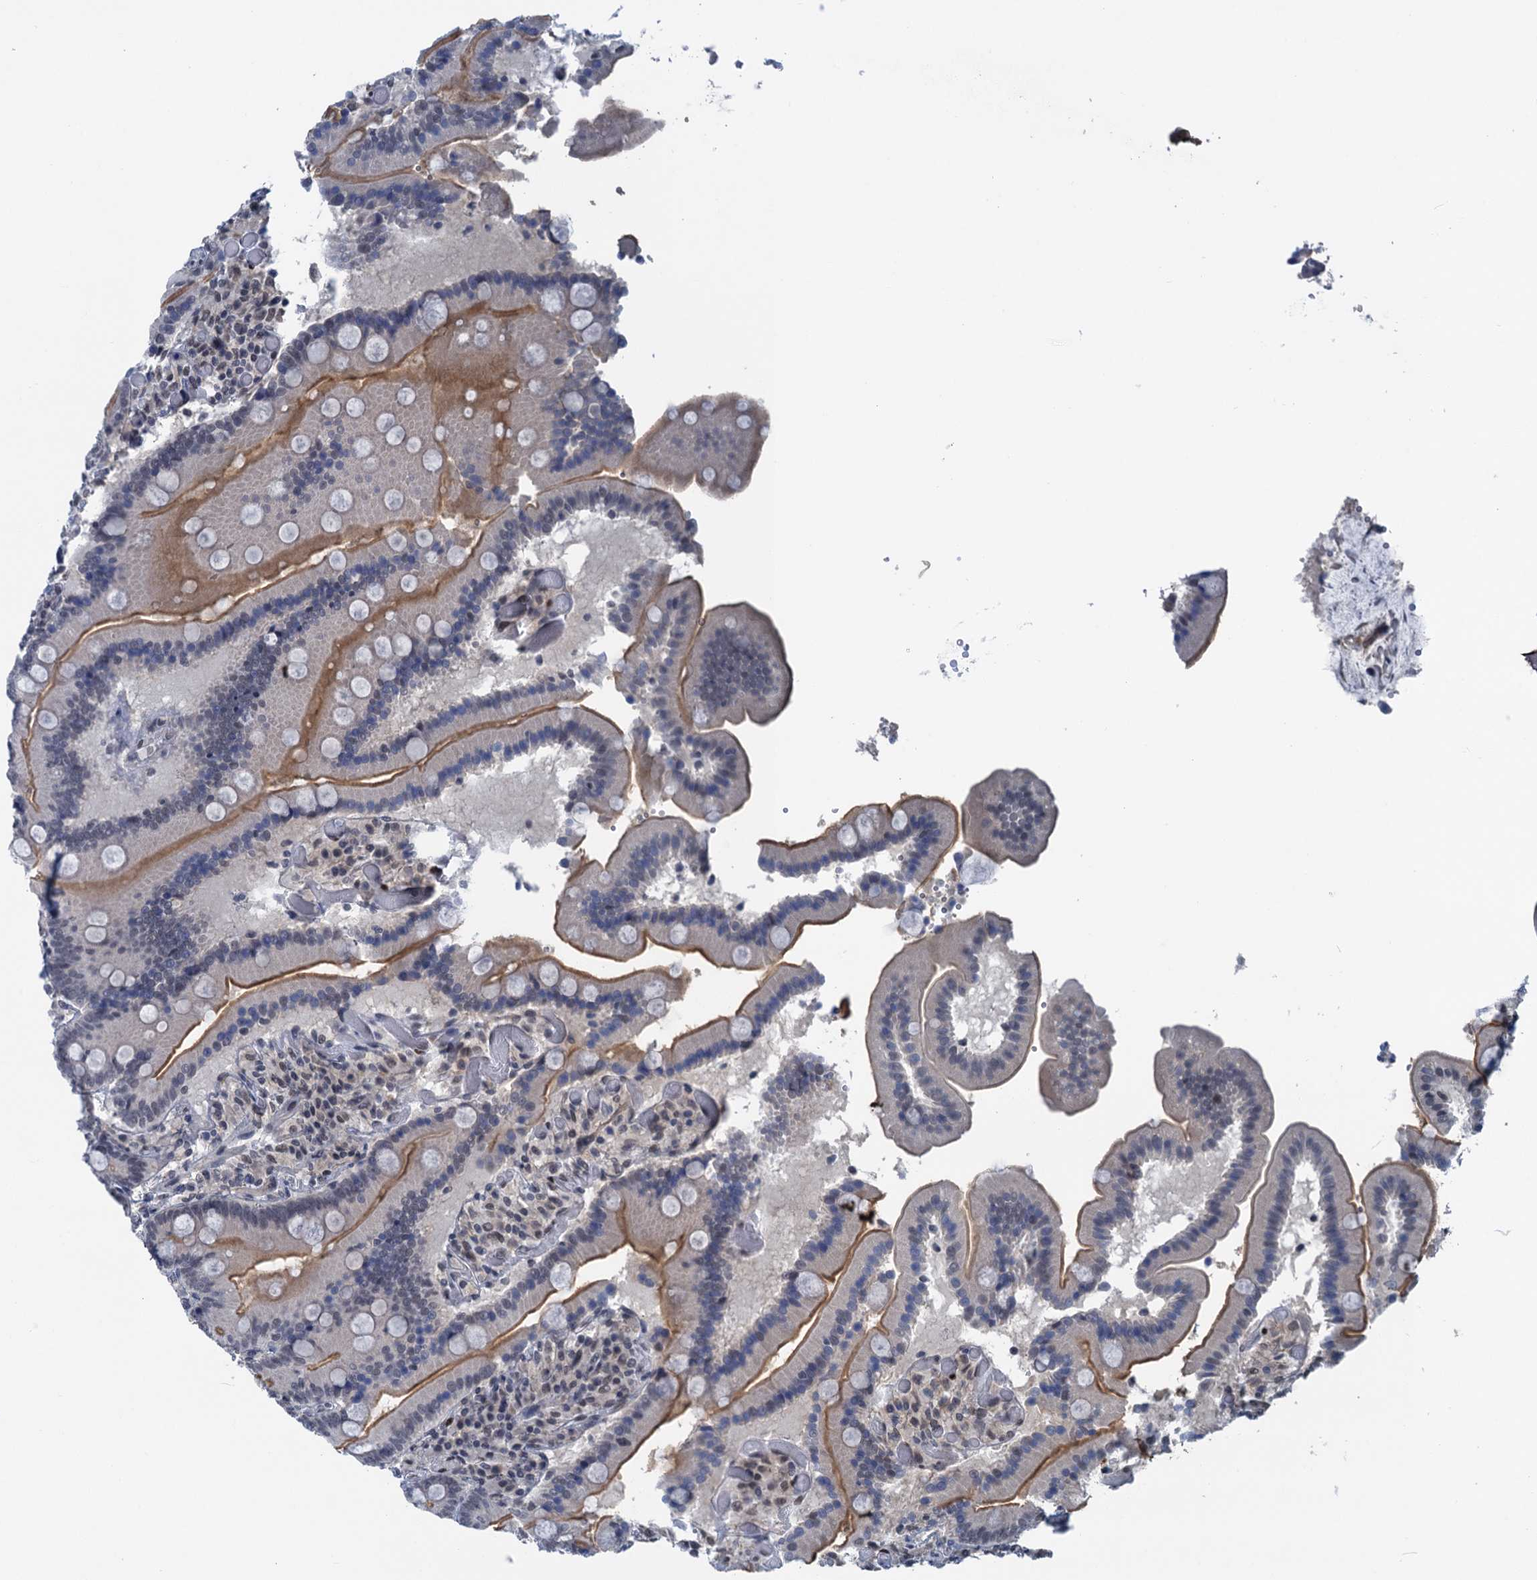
{"staining": {"intensity": "moderate", "quantity": ">75%", "location": "cytoplasmic/membranous,nuclear"}, "tissue": "duodenum", "cell_type": "Glandular cells", "image_type": "normal", "snomed": [{"axis": "morphology", "description": "Normal tissue, NOS"}, {"axis": "topography", "description": "Duodenum"}], "caption": "Glandular cells show moderate cytoplasmic/membranous,nuclear positivity in about >75% of cells in normal duodenum.", "gene": "SAE1", "patient": {"sex": "female", "age": 62}}